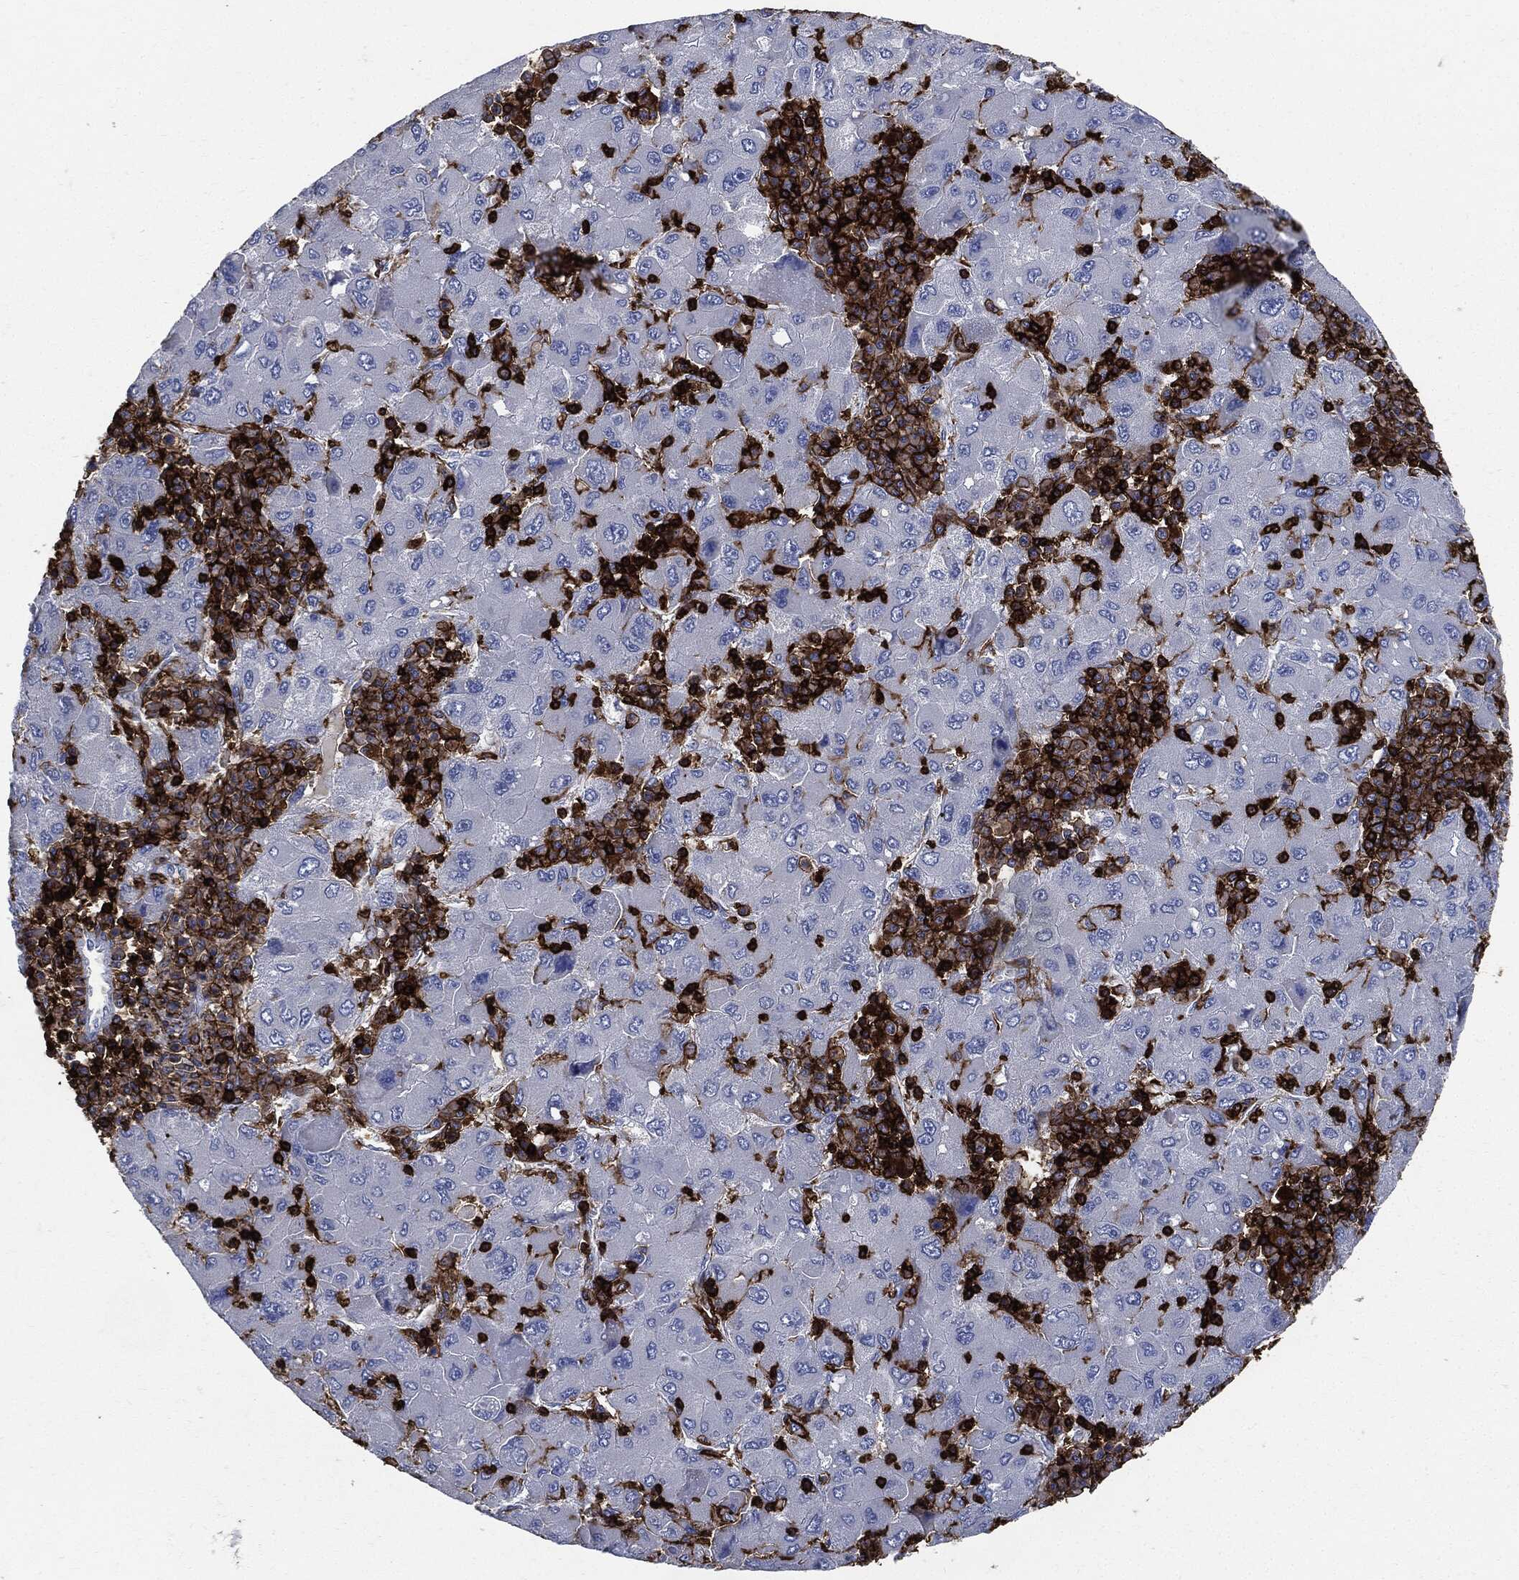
{"staining": {"intensity": "negative", "quantity": "none", "location": "none"}, "tissue": "liver cancer", "cell_type": "Tumor cells", "image_type": "cancer", "snomed": [{"axis": "morphology", "description": "Carcinoma, Hepatocellular, NOS"}, {"axis": "topography", "description": "Liver"}], "caption": "Tumor cells show no significant staining in hepatocellular carcinoma (liver).", "gene": "PTPRC", "patient": {"sex": "male", "age": 75}}